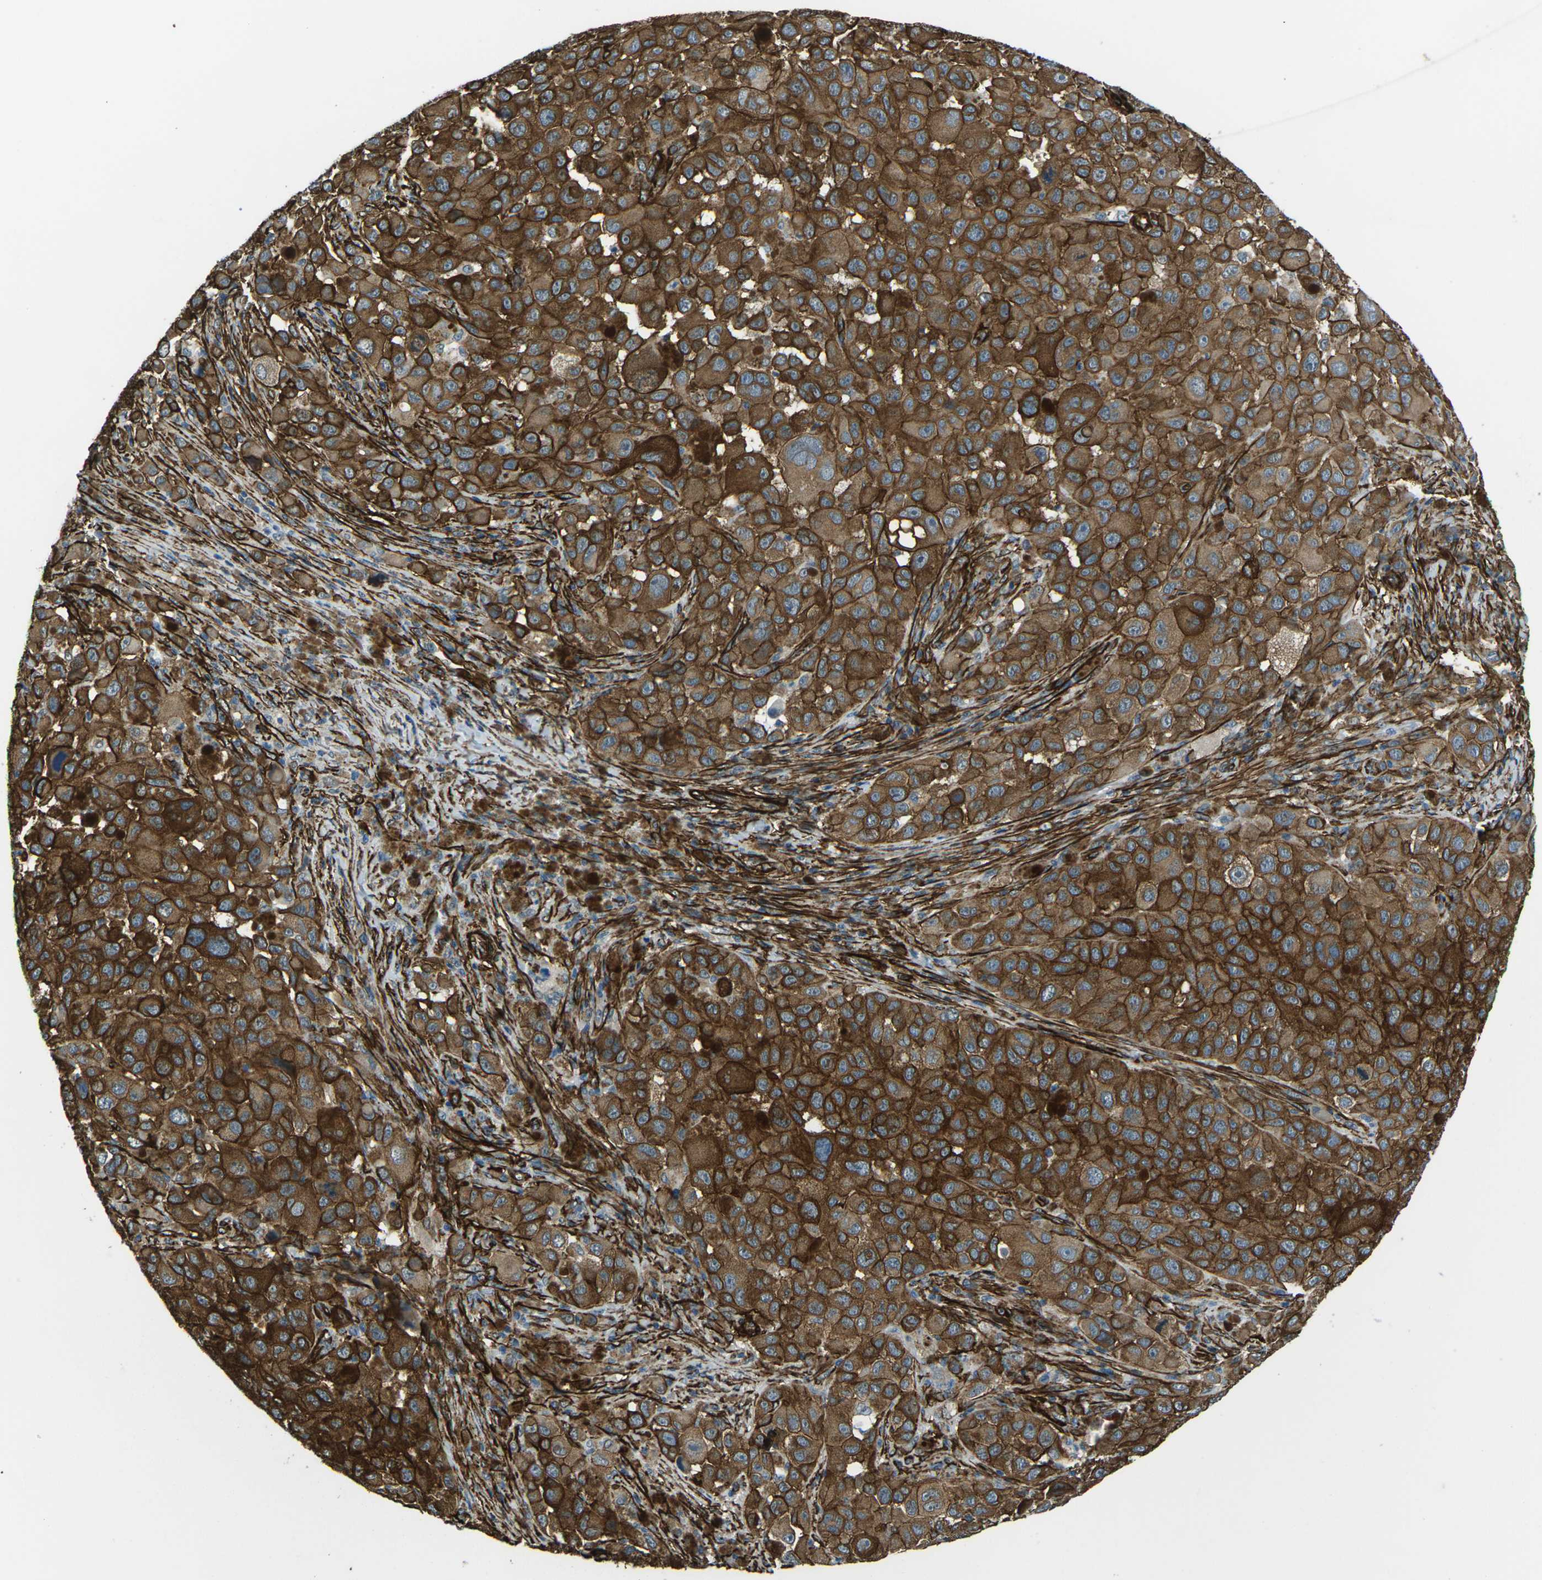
{"staining": {"intensity": "strong", "quantity": ">75%", "location": "cytoplasmic/membranous"}, "tissue": "melanoma", "cell_type": "Tumor cells", "image_type": "cancer", "snomed": [{"axis": "morphology", "description": "Malignant melanoma, NOS"}, {"axis": "topography", "description": "Skin"}], "caption": "Melanoma stained with DAB IHC displays high levels of strong cytoplasmic/membranous staining in about >75% of tumor cells. (Stains: DAB in brown, nuclei in blue, Microscopy: brightfield microscopy at high magnification).", "gene": "GRAMD1C", "patient": {"sex": "male", "age": 96}}